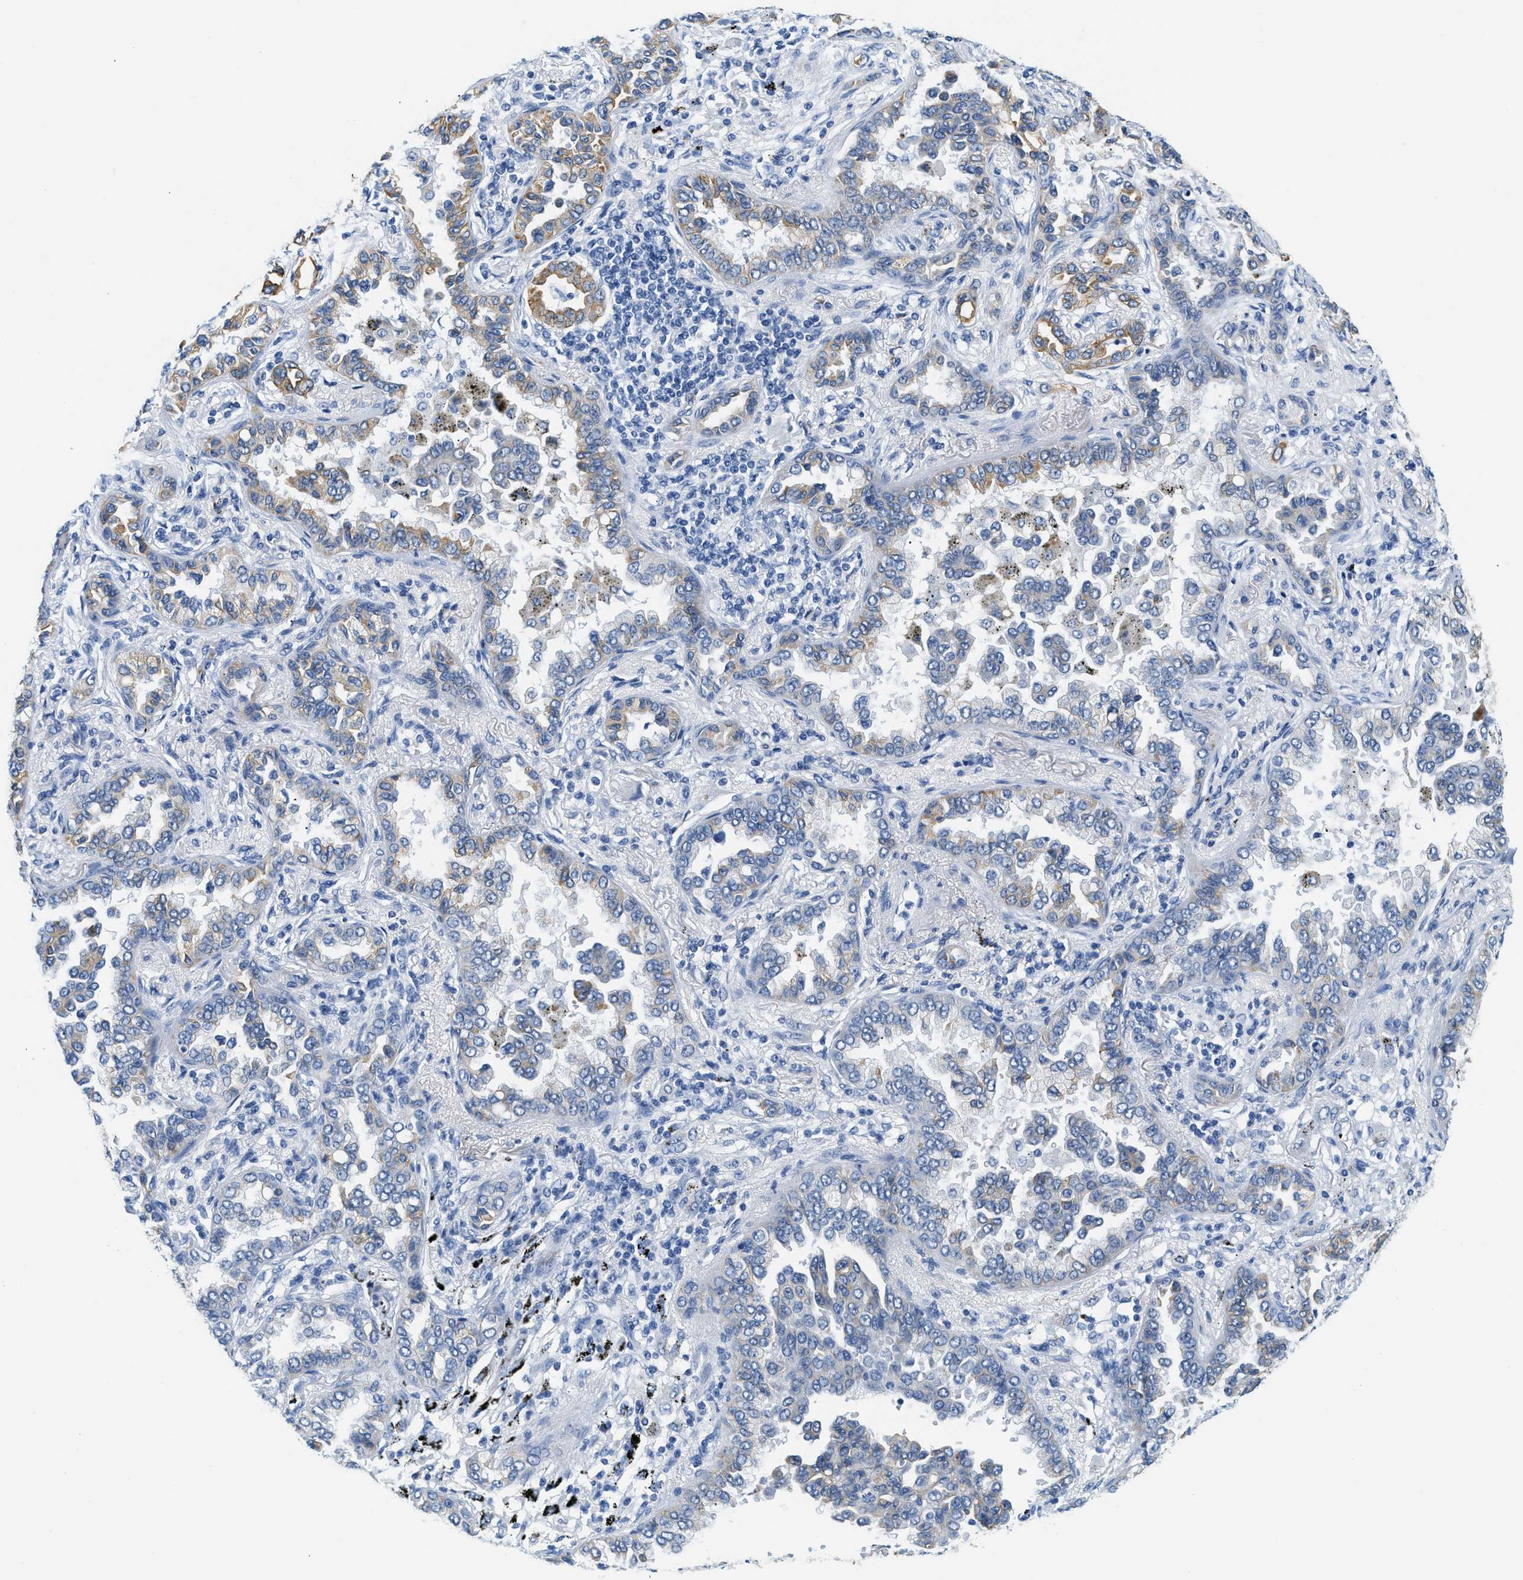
{"staining": {"intensity": "moderate", "quantity": "<25%", "location": "cytoplasmic/membranous"}, "tissue": "lung cancer", "cell_type": "Tumor cells", "image_type": "cancer", "snomed": [{"axis": "morphology", "description": "Normal tissue, NOS"}, {"axis": "morphology", "description": "Adenocarcinoma, NOS"}, {"axis": "topography", "description": "Lung"}], "caption": "Lung cancer (adenocarcinoma) stained for a protein (brown) exhibits moderate cytoplasmic/membranous positive positivity in approximately <25% of tumor cells.", "gene": "STXBP2", "patient": {"sex": "male", "age": 59}}